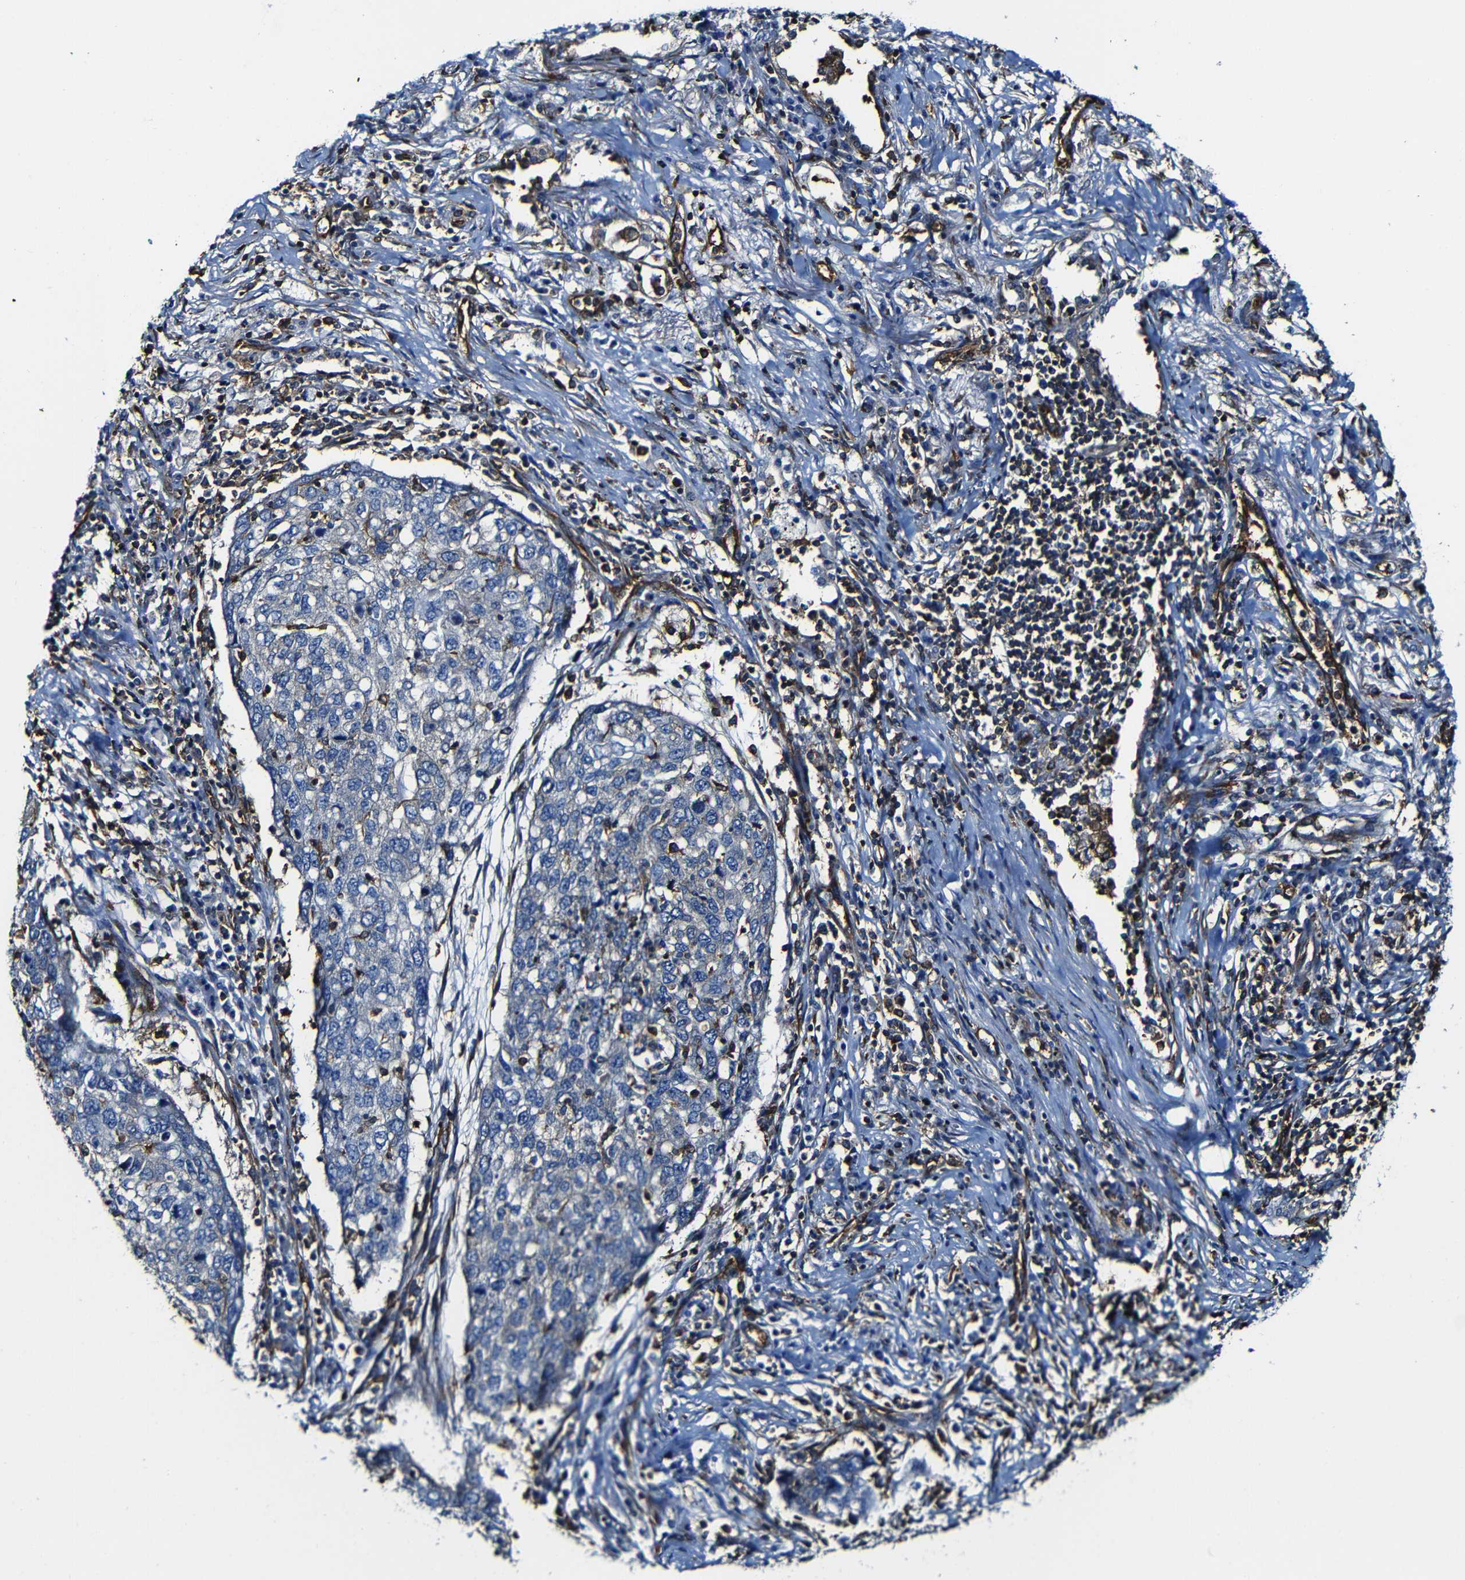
{"staining": {"intensity": "negative", "quantity": "none", "location": "none"}, "tissue": "lung cancer", "cell_type": "Tumor cells", "image_type": "cancer", "snomed": [{"axis": "morphology", "description": "Squamous cell carcinoma, NOS"}, {"axis": "topography", "description": "Lung"}], "caption": "The image displays no significant expression in tumor cells of squamous cell carcinoma (lung). (Stains: DAB immunohistochemistry with hematoxylin counter stain, Microscopy: brightfield microscopy at high magnification).", "gene": "MSN", "patient": {"sex": "female", "age": 63}}